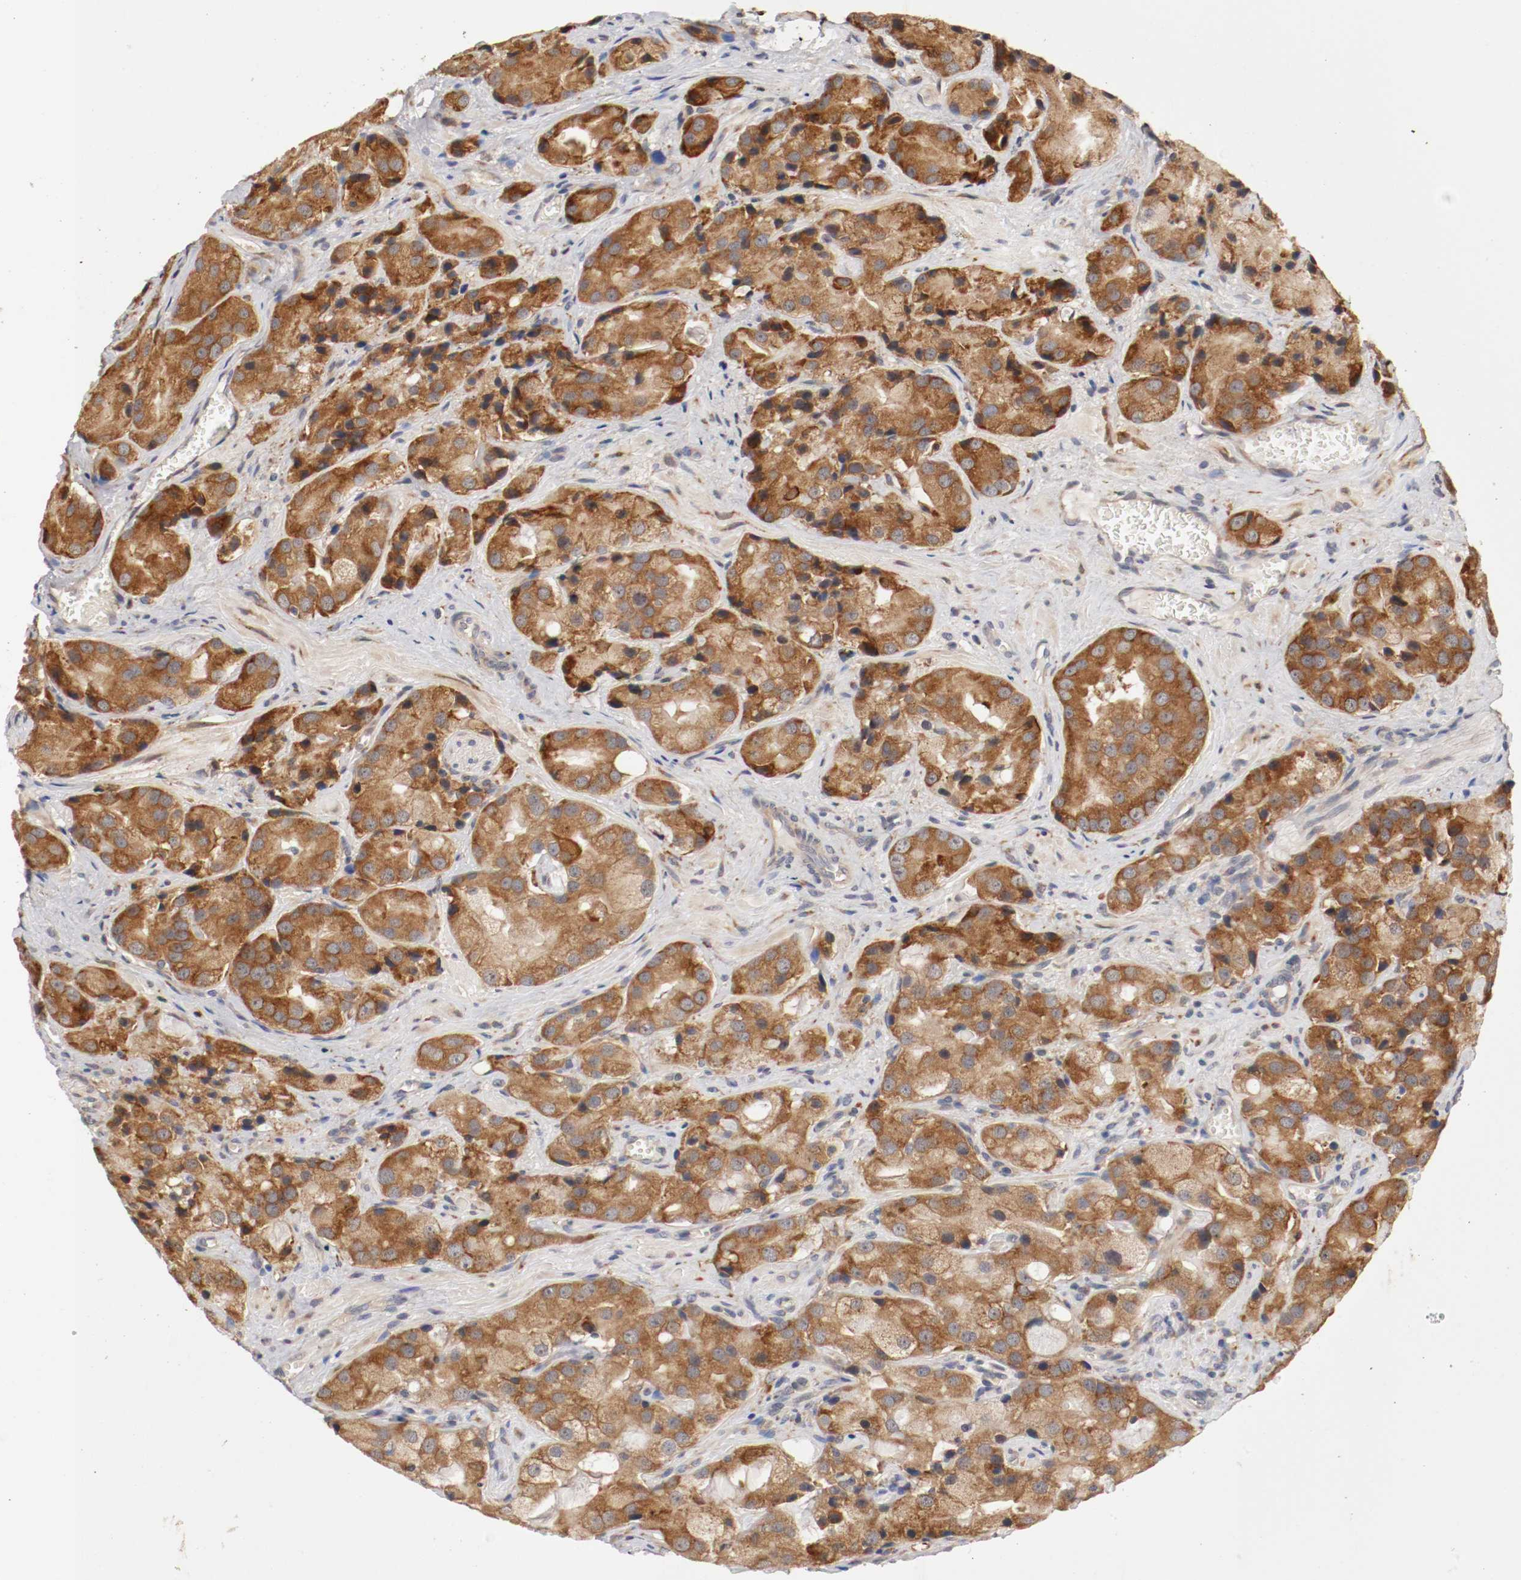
{"staining": {"intensity": "moderate", "quantity": ">75%", "location": "cytoplasmic/membranous"}, "tissue": "prostate cancer", "cell_type": "Tumor cells", "image_type": "cancer", "snomed": [{"axis": "morphology", "description": "Adenocarcinoma, High grade"}, {"axis": "topography", "description": "Prostate"}], "caption": "There is medium levels of moderate cytoplasmic/membranous staining in tumor cells of prostate cancer, as demonstrated by immunohistochemical staining (brown color).", "gene": "FKBP3", "patient": {"sex": "male", "age": 70}}